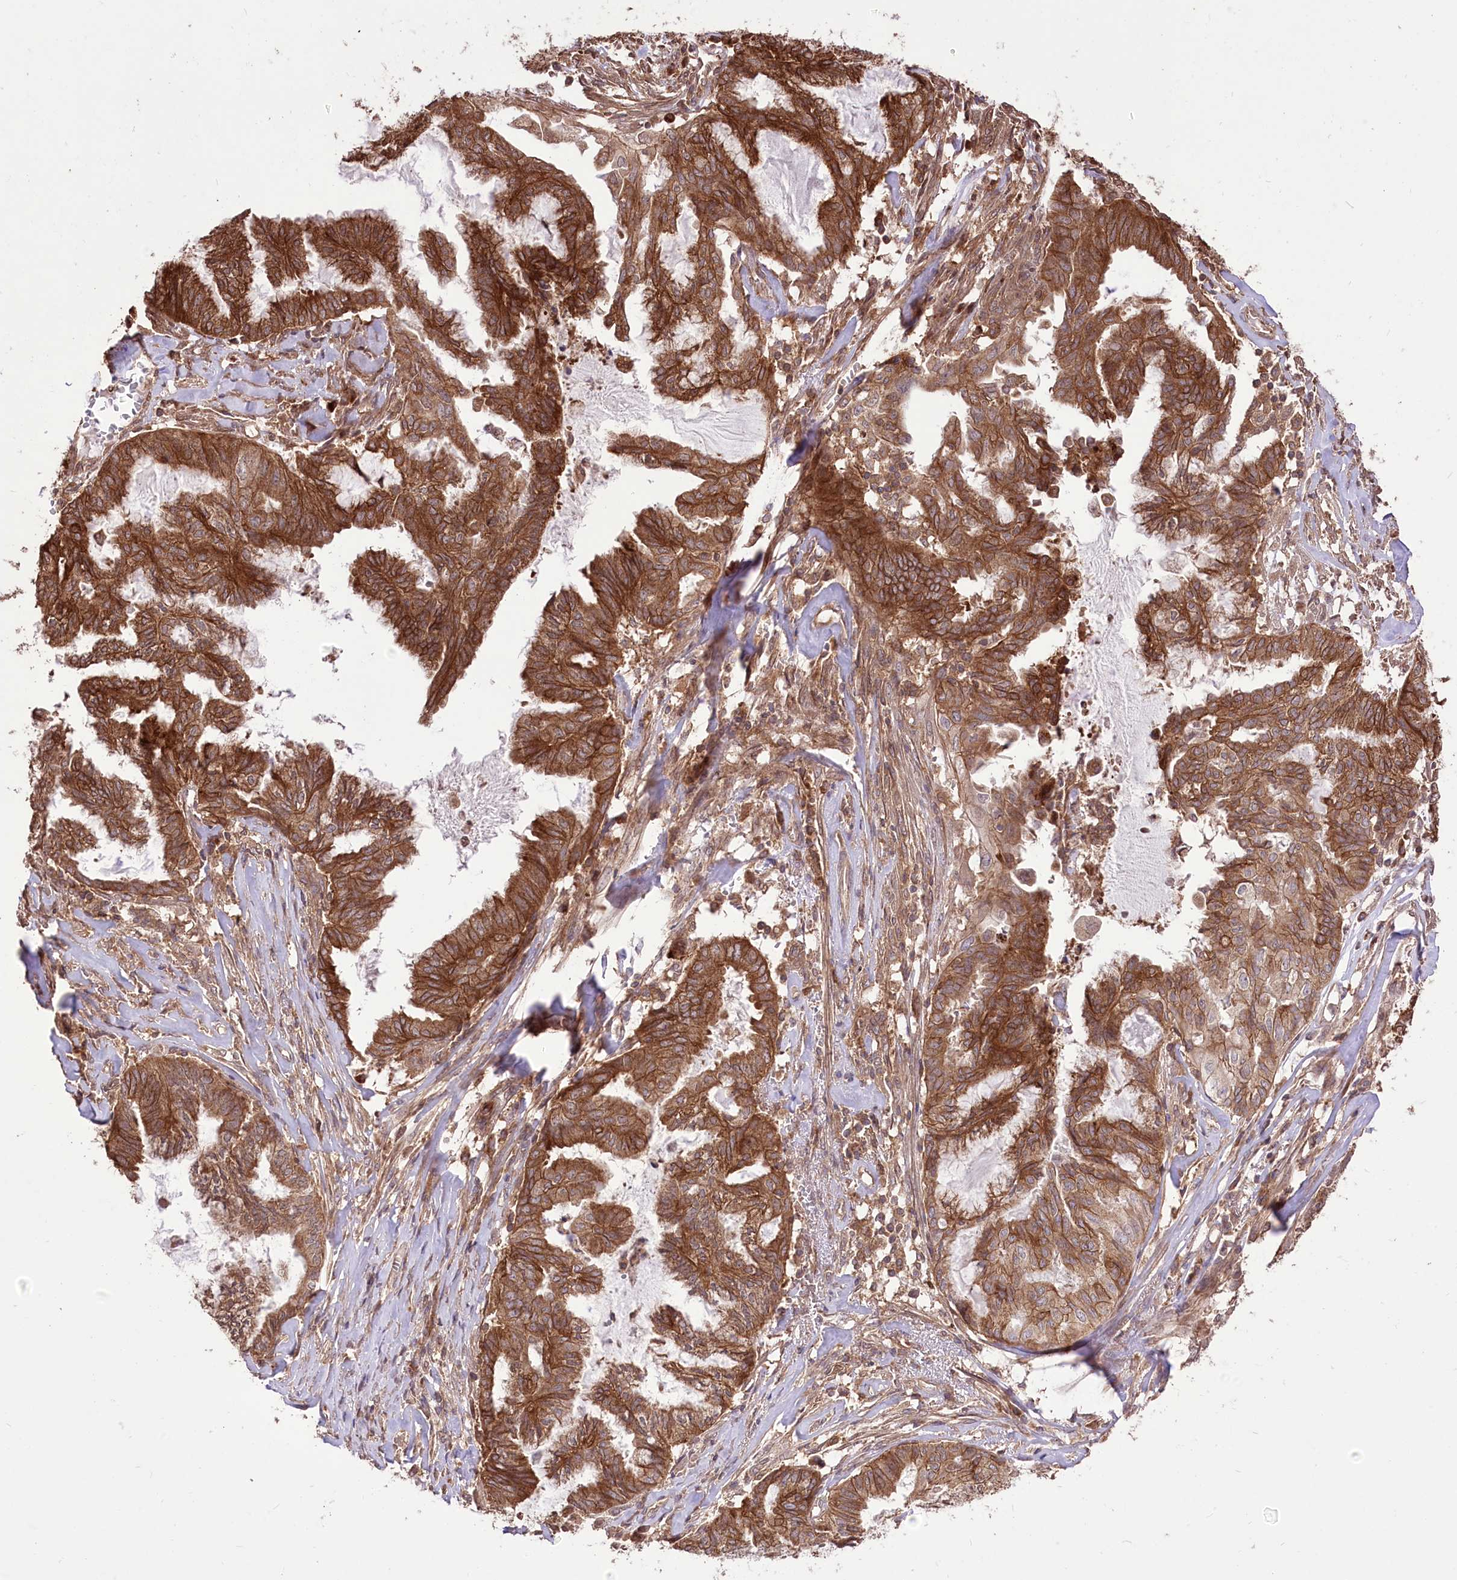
{"staining": {"intensity": "strong", "quantity": ">75%", "location": "cytoplasmic/membranous"}, "tissue": "endometrial cancer", "cell_type": "Tumor cells", "image_type": "cancer", "snomed": [{"axis": "morphology", "description": "Adenocarcinoma, NOS"}, {"axis": "topography", "description": "Endometrium"}], "caption": "Human adenocarcinoma (endometrial) stained with a protein marker exhibits strong staining in tumor cells.", "gene": "XYLB", "patient": {"sex": "female", "age": 86}}